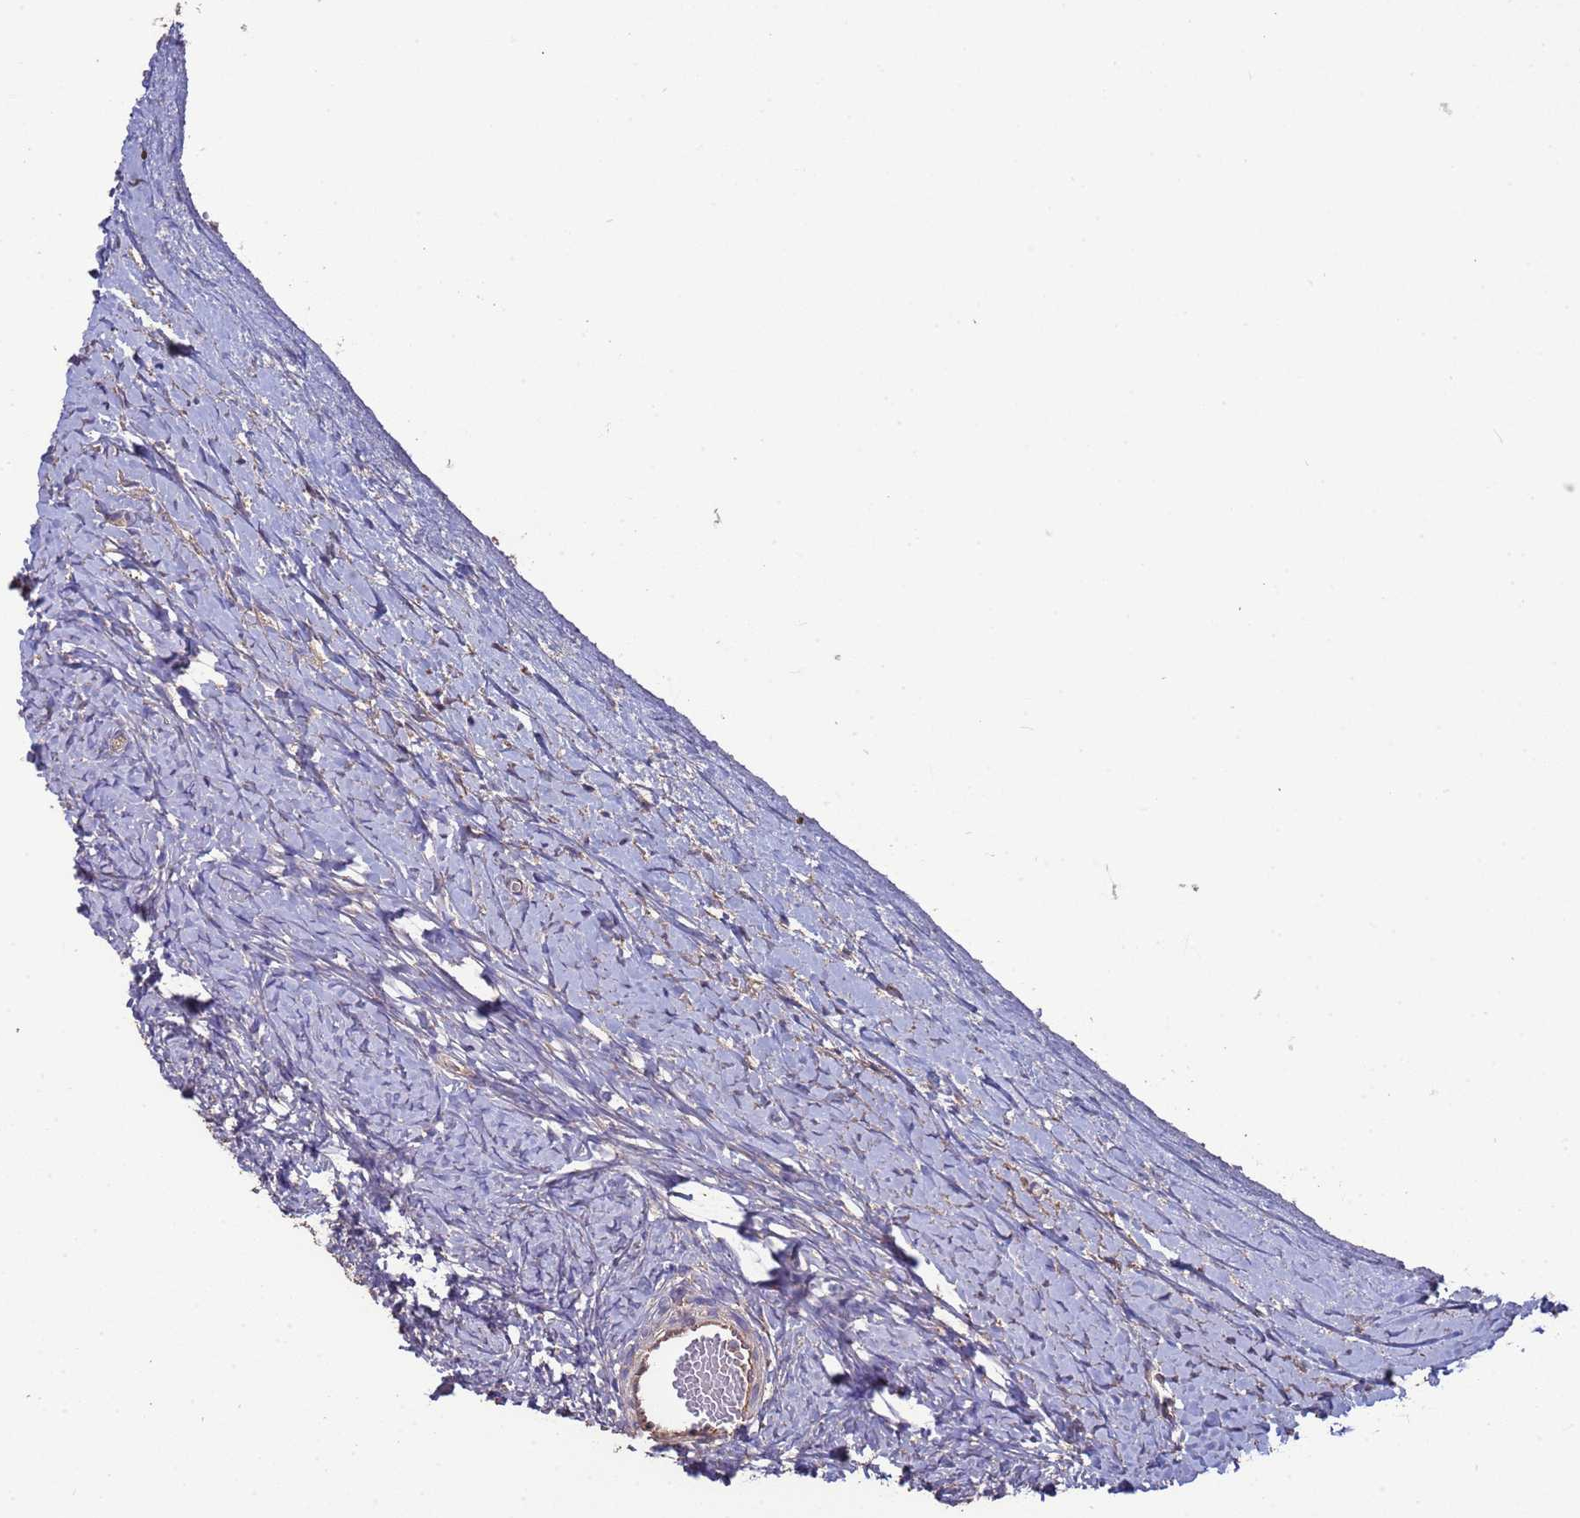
{"staining": {"intensity": "weak", "quantity": "<25%", "location": "cytoplasmic/membranous"}, "tissue": "ovary", "cell_type": "Ovarian stroma cells", "image_type": "normal", "snomed": [{"axis": "morphology", "description": "Normal tissue, NOS"}, {"axis": "morphology", "description": "Developmental malformation"}, {"axis": "topography", "description": "Ovary"}], "caption": "Immunohistochemistry (IHC) of unremarkable ovary exhibits no positivity in ovarian stroma cells. (Stains: DAB immunohistochemistry (IHC) with hematoxylin counter stain, Microscopy: brightfield microscopy at high magnification).", "gene": "EEF1AKMT1", "patient": {"sex": "female", "age": 39}}